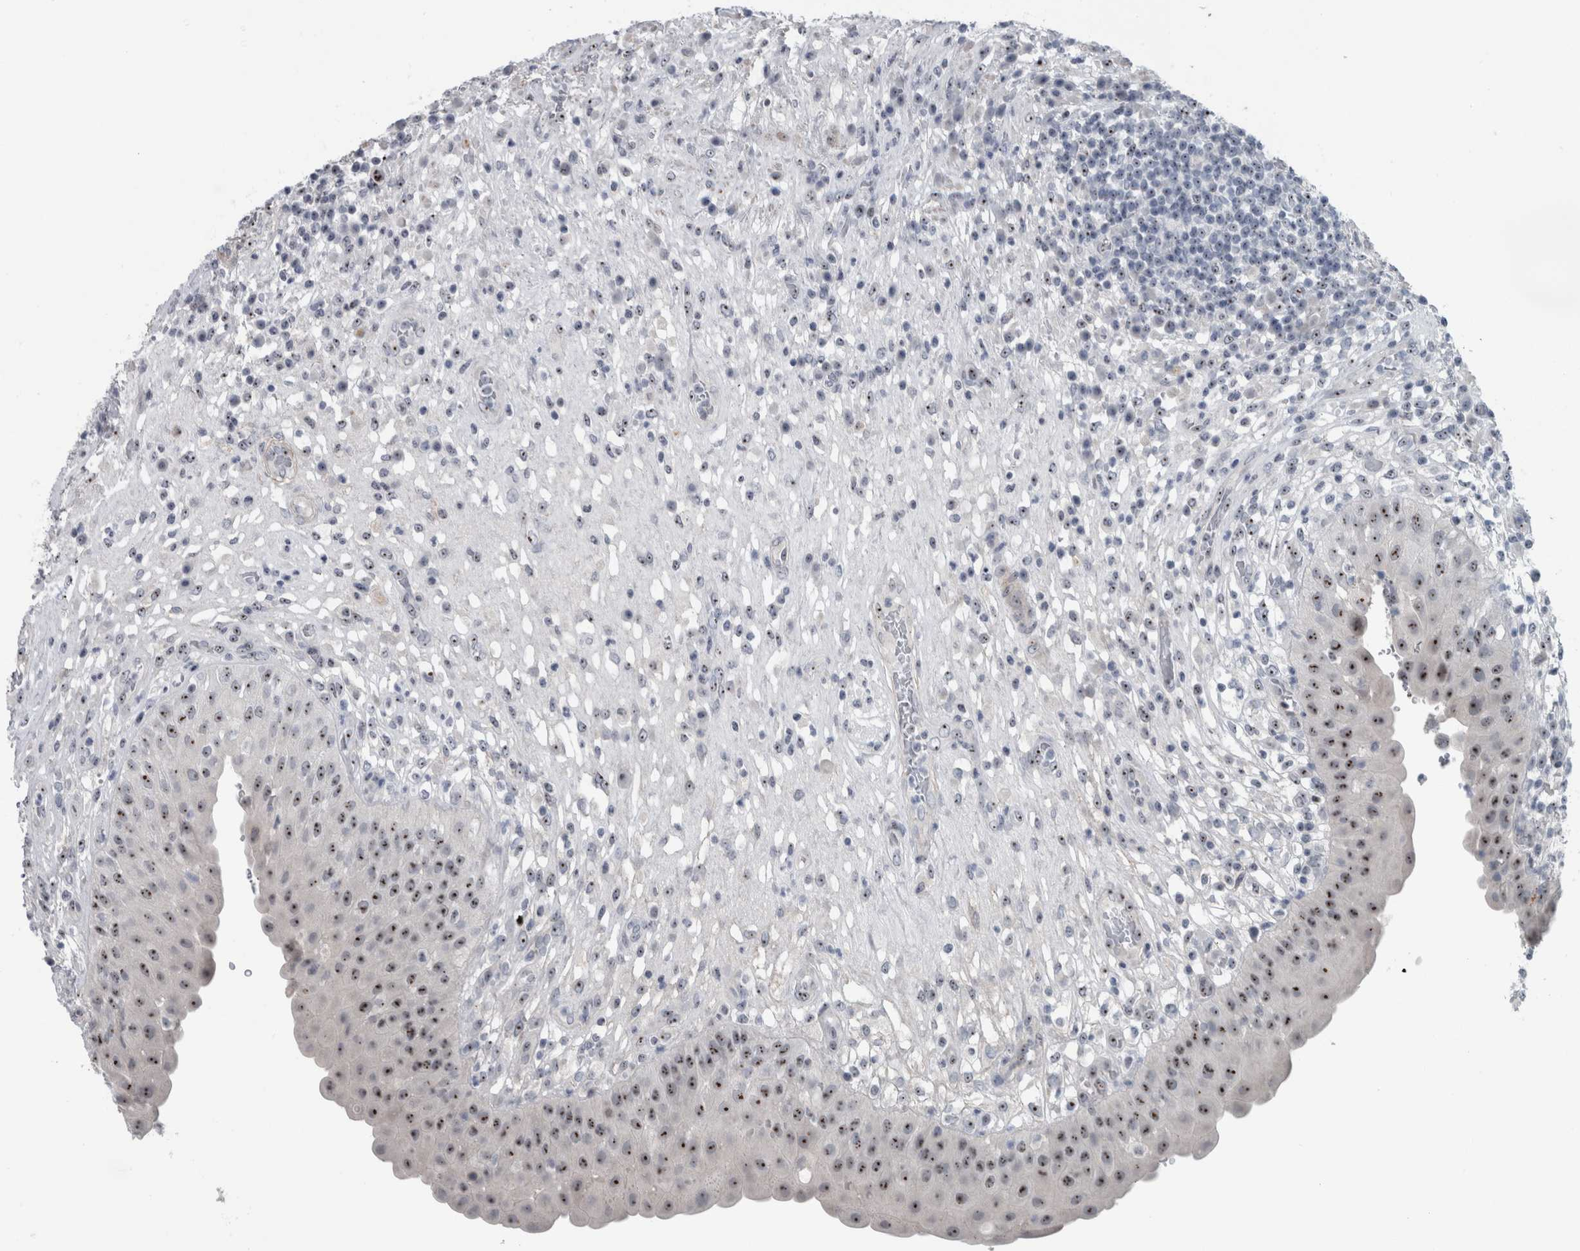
{"staining": {"intensity": "moderate", "quantity": ">75%", "location": "nuclear"}, "tissue": "urinary bladder", "cell_type": "Urothelial cells", "image_type": "normal", "snomed": [{"axis": "morphology", "description": "Normal tissue, NOS"}, {"axis": "topography", "description": "Urinary bladder"}], "caption": "Immunohistochemical staining of unremarkable urinary bladder shows >75% levels of moderate nuclear protein staining in approximately >75% of urothelial cells.", "gene": "UTP6", "patient": {"sex": "female", "age": 62}}